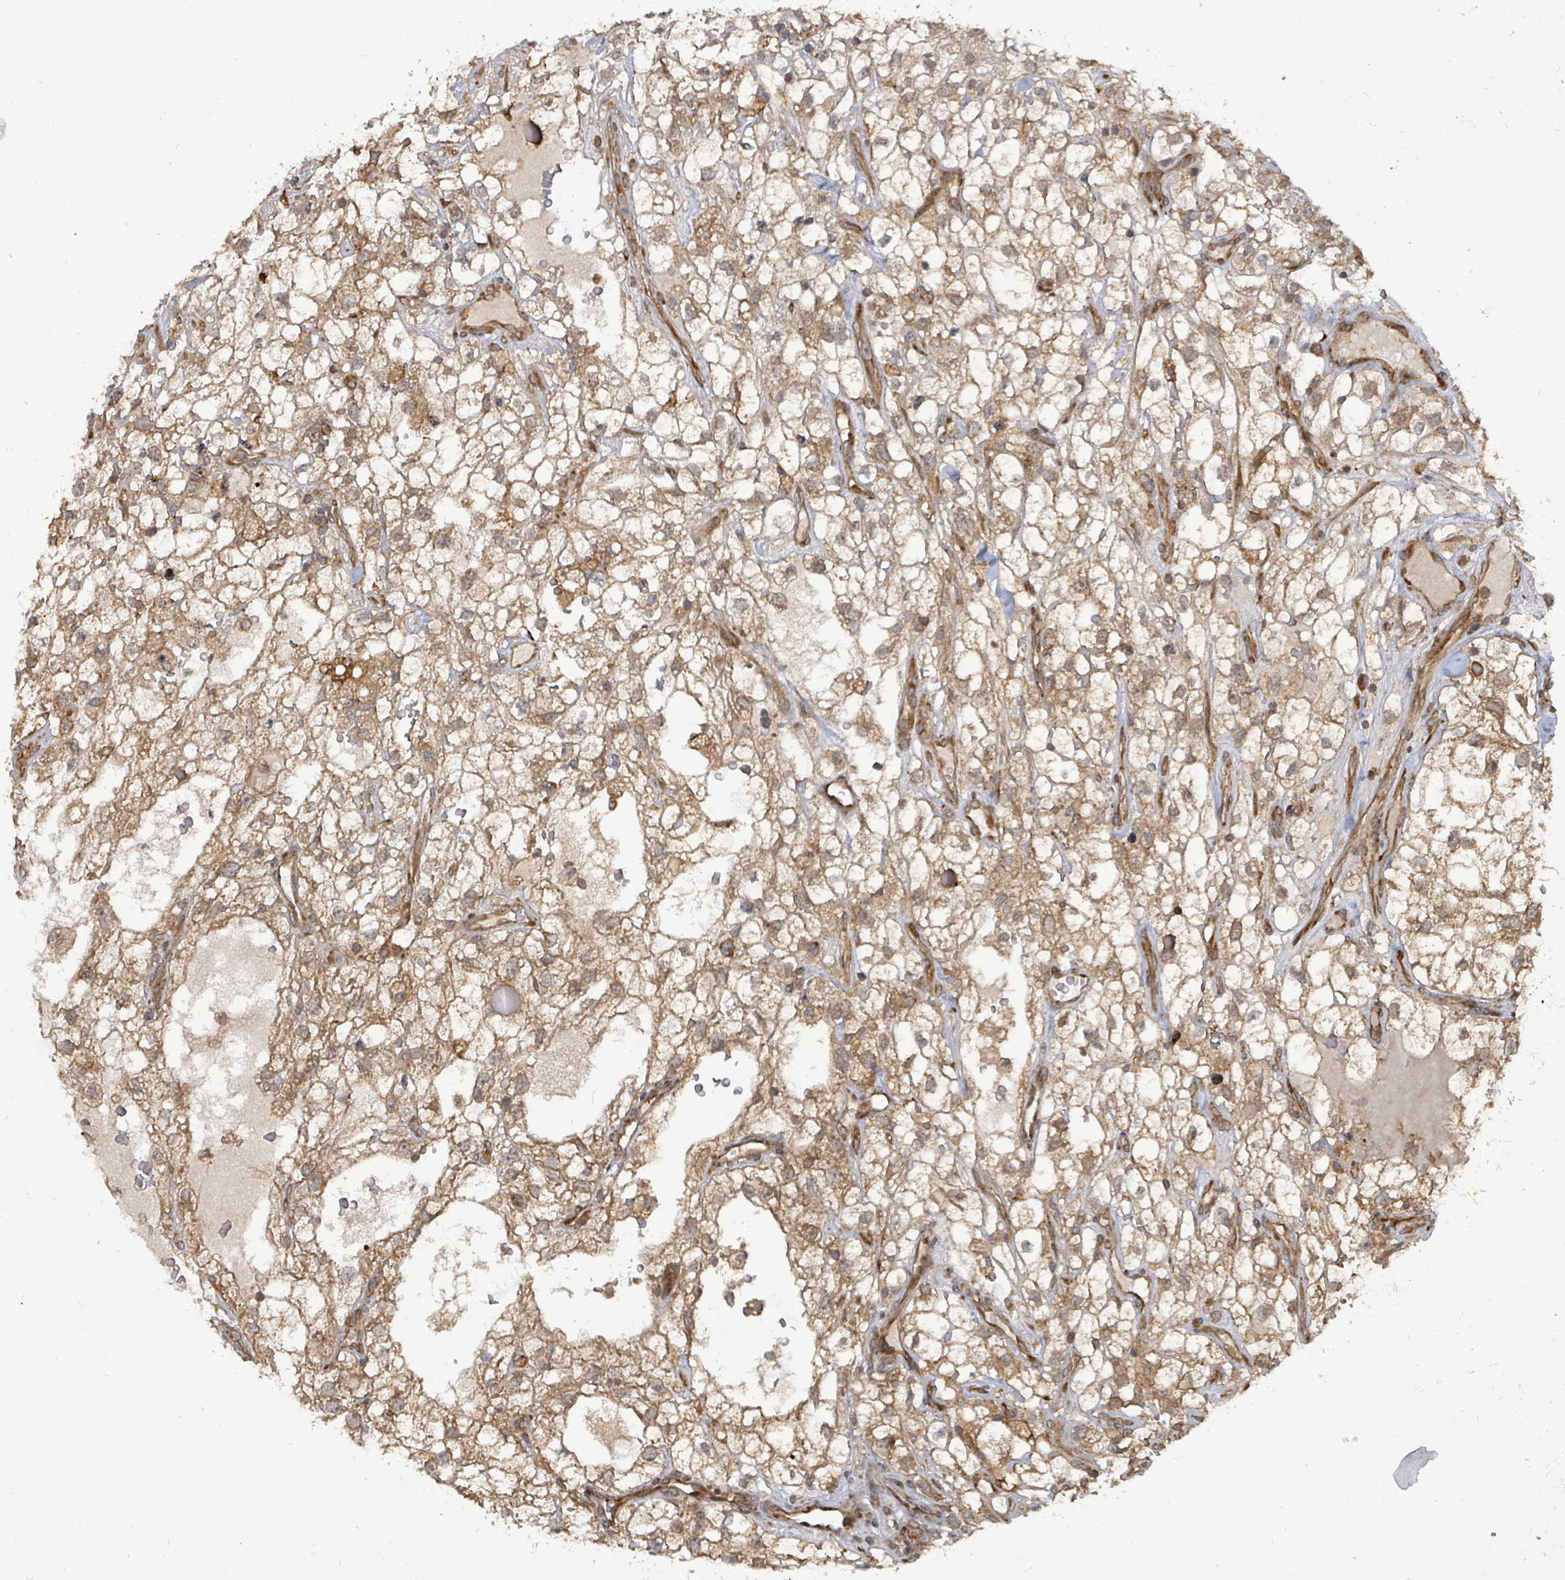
{"staining": {"intensity": "moderate", "quantity": ">75%", "location": "cytoplasmic/membranous"}, "tissue": "renal cancer", "cell_type": "Tumor cells", "image_type": "cancer", "snomed": [{"axis": "morphology", "description": "Adenocarcinoma, NOS"}, {"axis": "topography", "description": "Kidney"}], "caption": "Tumor cells show medium levels of moderate cytoplasmic/membranous staining in approximately >75% of cells in renal cancer. (IHC, brightfield microscopy, high magnification).", "gene": "EIF3C", "patient": {"sex": "male", "age": 59}}